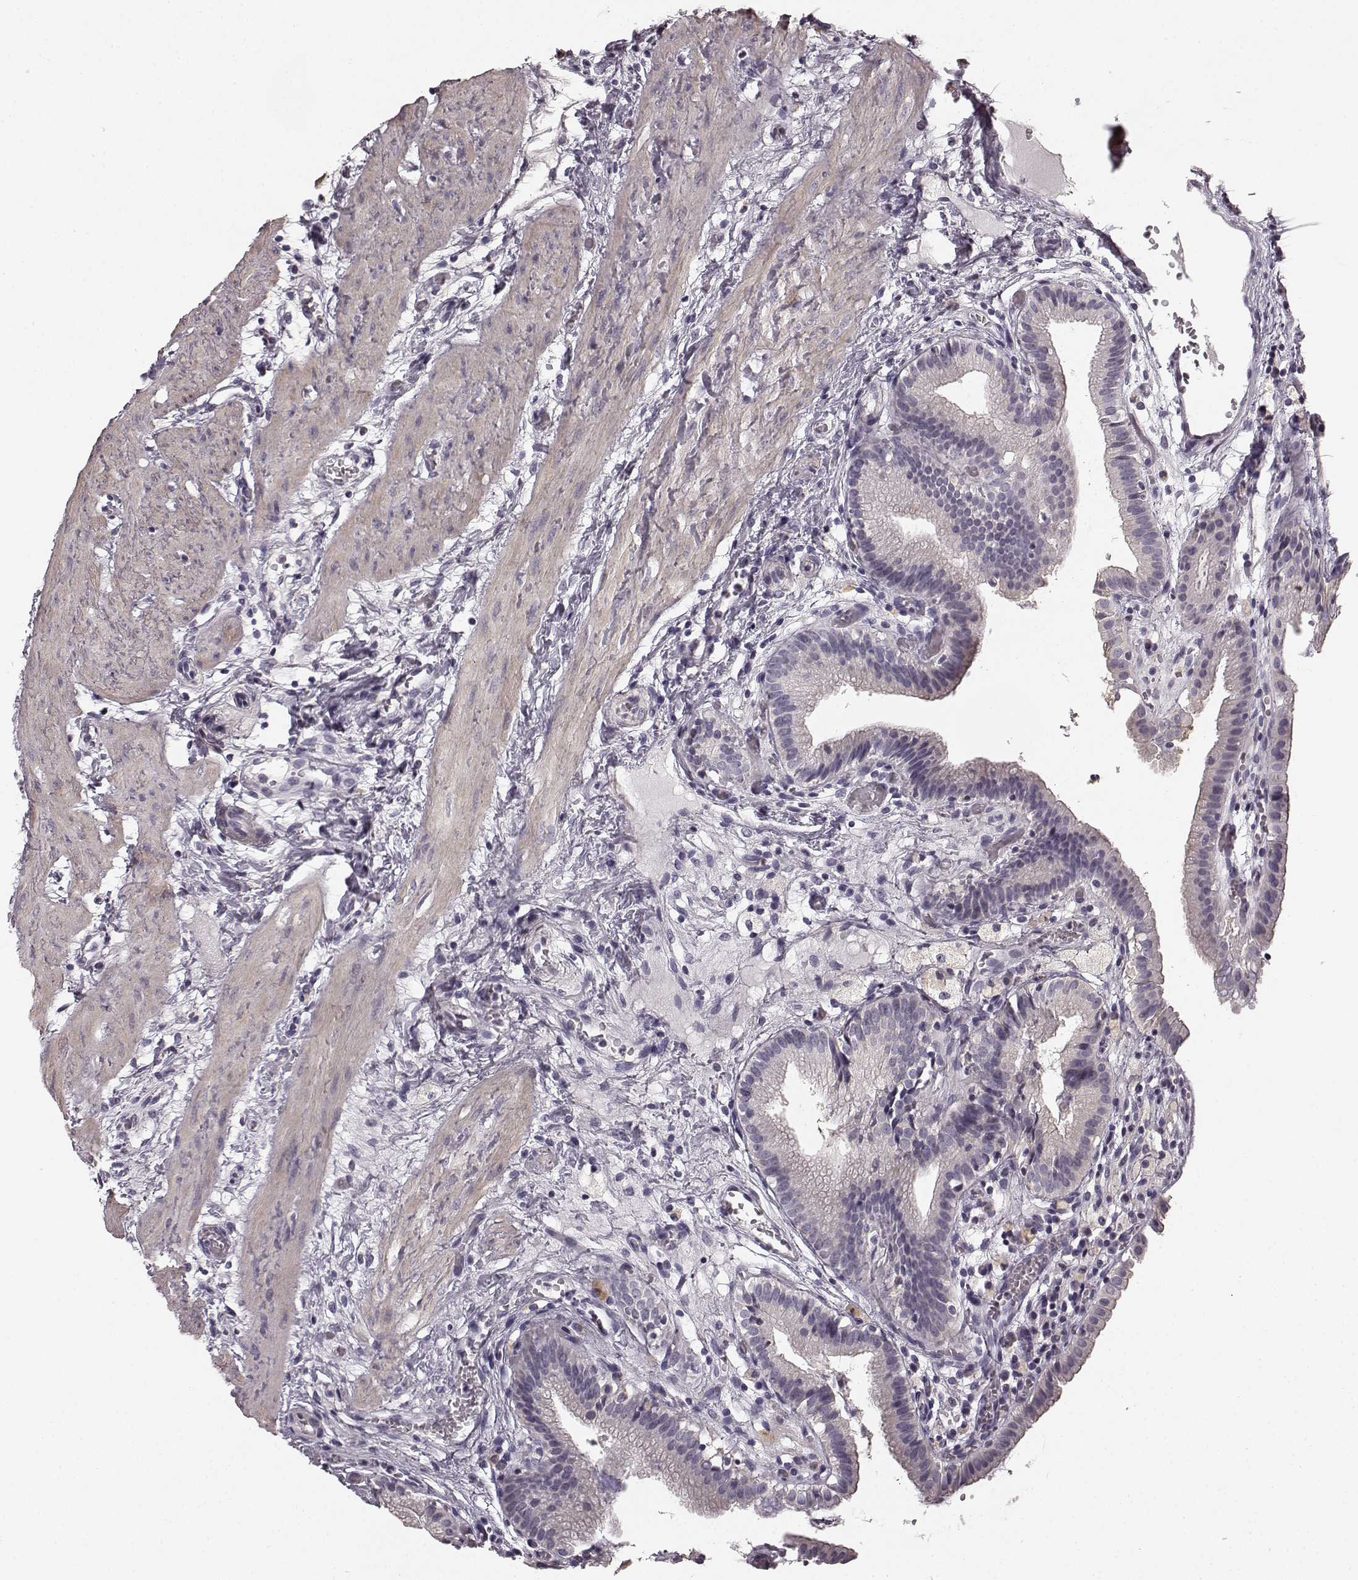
{"staining": {"intensity": "moderate", "quantity": "<25%", "location": "cytoplasmic/membranous"}, "tissue": "gallbladder", "cell_type": "Glandular cells", "image_type": "normal", "snomed": [{"axis": "morphology", "description": "Normal tissue, NOS"}, {"axis": "topography", "description": "Gallbladder"}], "caption": "Gallbladder was stained to show a protein in brown. There is low levels of moderate cytoplasmic/membranous expression in about <25% of glandular cells. (DAB (3,3'-diaminobenzidine) = brown stain, brightfield microscopy at high magnification).", "gene": "RIT2", "patient": {"sex": "female", "age": 24}}